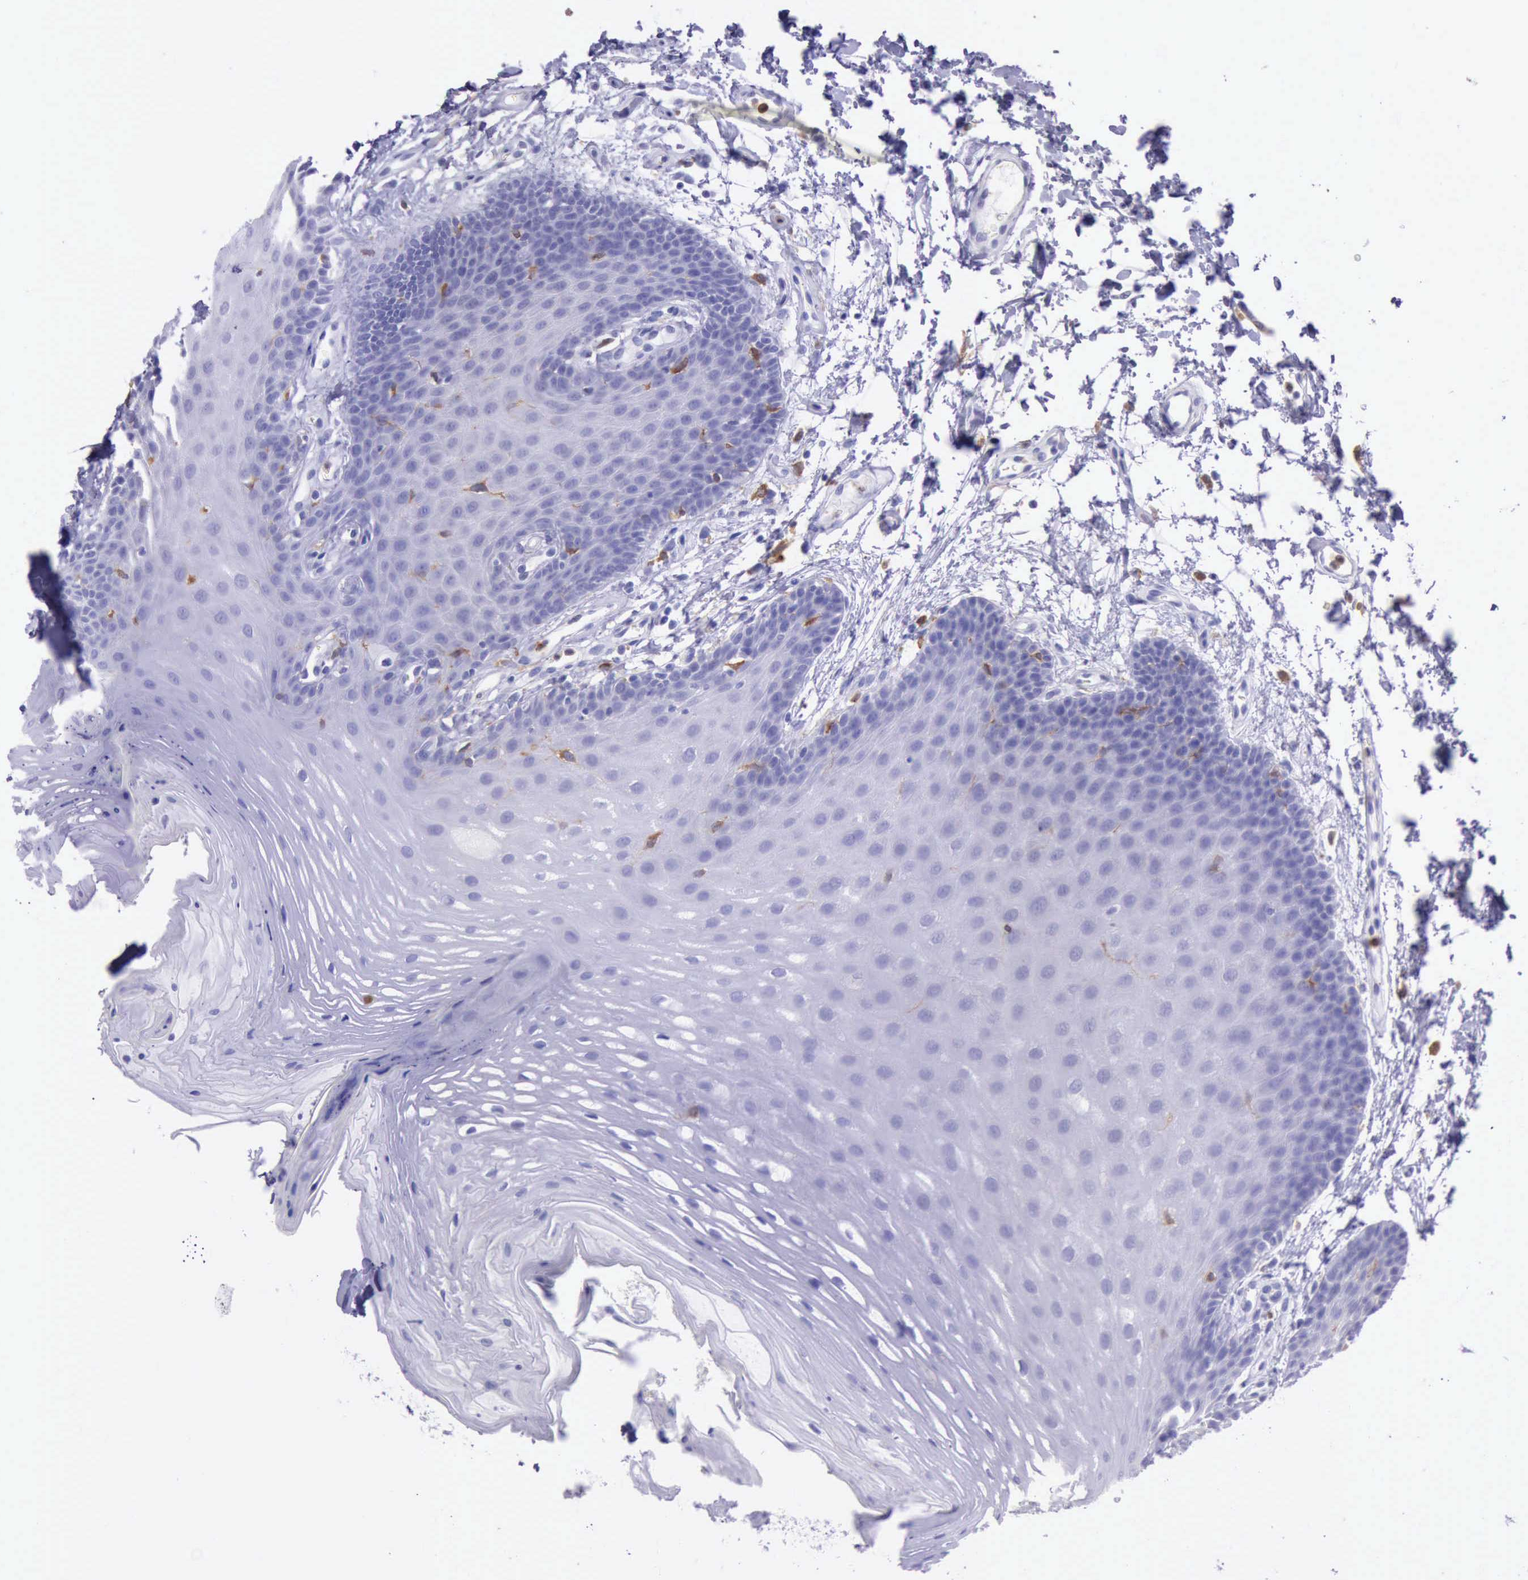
{"staining": {"intensity": "negative", "quantity": "none", "location": "none"}, "tissue": "oral mucosa", "cell_type": "Squamous epithelial cells", "image_type": "normal", "snomed": [{"axis": "morphology", "description": "Normal tissue, NOS"}, {"axis": "topography", "description": "Oral tissue"}], "caption": "Histopathology image shows no protein positivity in squamous epithelial cells of benign oral mucosa. The staining was performed using DAB to visualize the protein expression in brown, while the nuclei were stained in blue with hematoxylin (Magnification: 20x).", "gene": "BTK", "patient": {"sex": "male", "age": 62}}